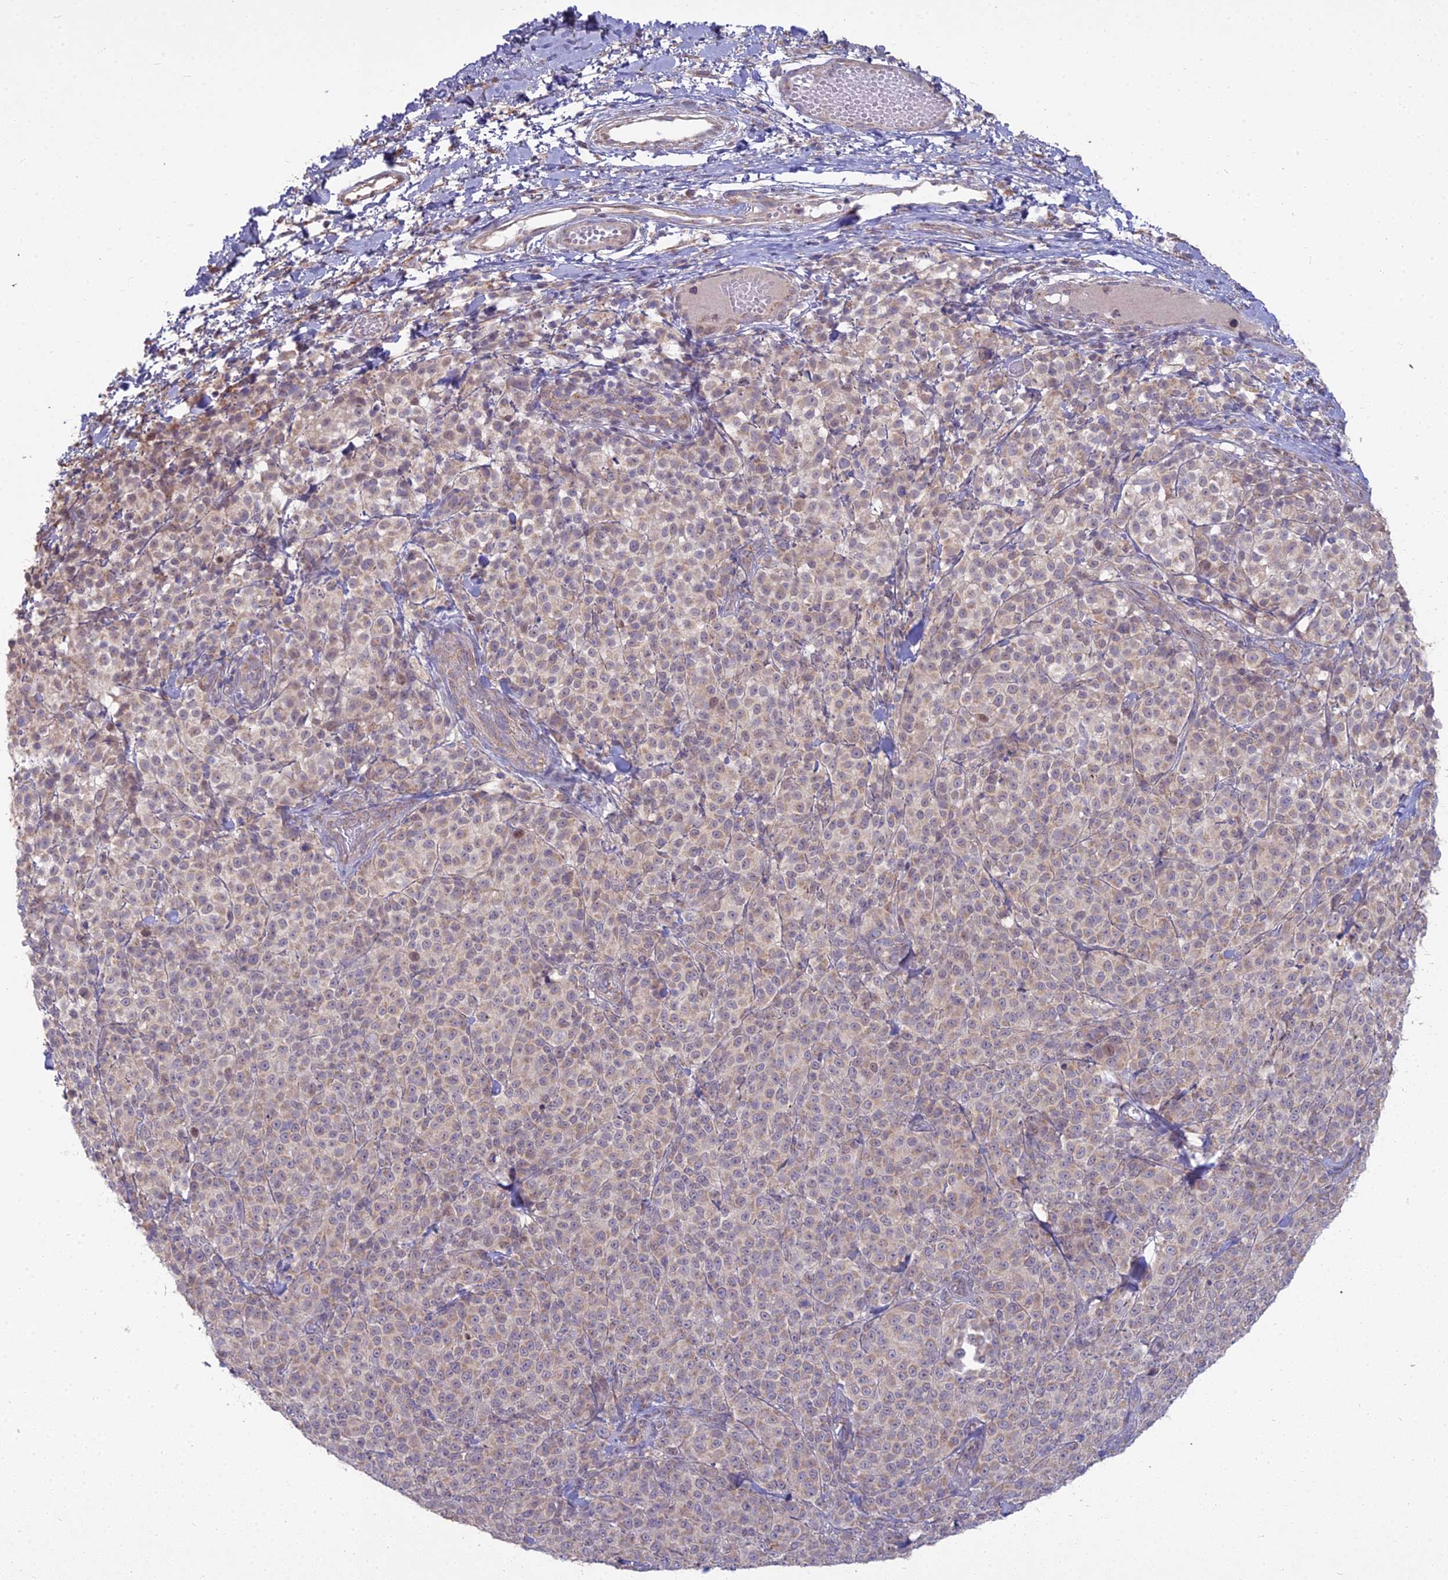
{"staining": {"intensity": "weak", "quantity": ">75%", "location": "cytoplasmic/membranous"}, "tissue": "melanoma", "cell_type": "Tumor cells", "image_type": "cancer", "snomed": [{"axis": "morphology", "description": "Normal tissue, NOS"}, {"axis": "morphology", "description": "Malignant melanoma, NOS"}, {"axis": "topography", "description": "Skin"}], "caption": "A brown stain labels weak cytoplasmic/membranous staining of a protein in human melanoma tumor cells.", "gene": "MICU2", "patient": {"sex": "female", "age": 34}}